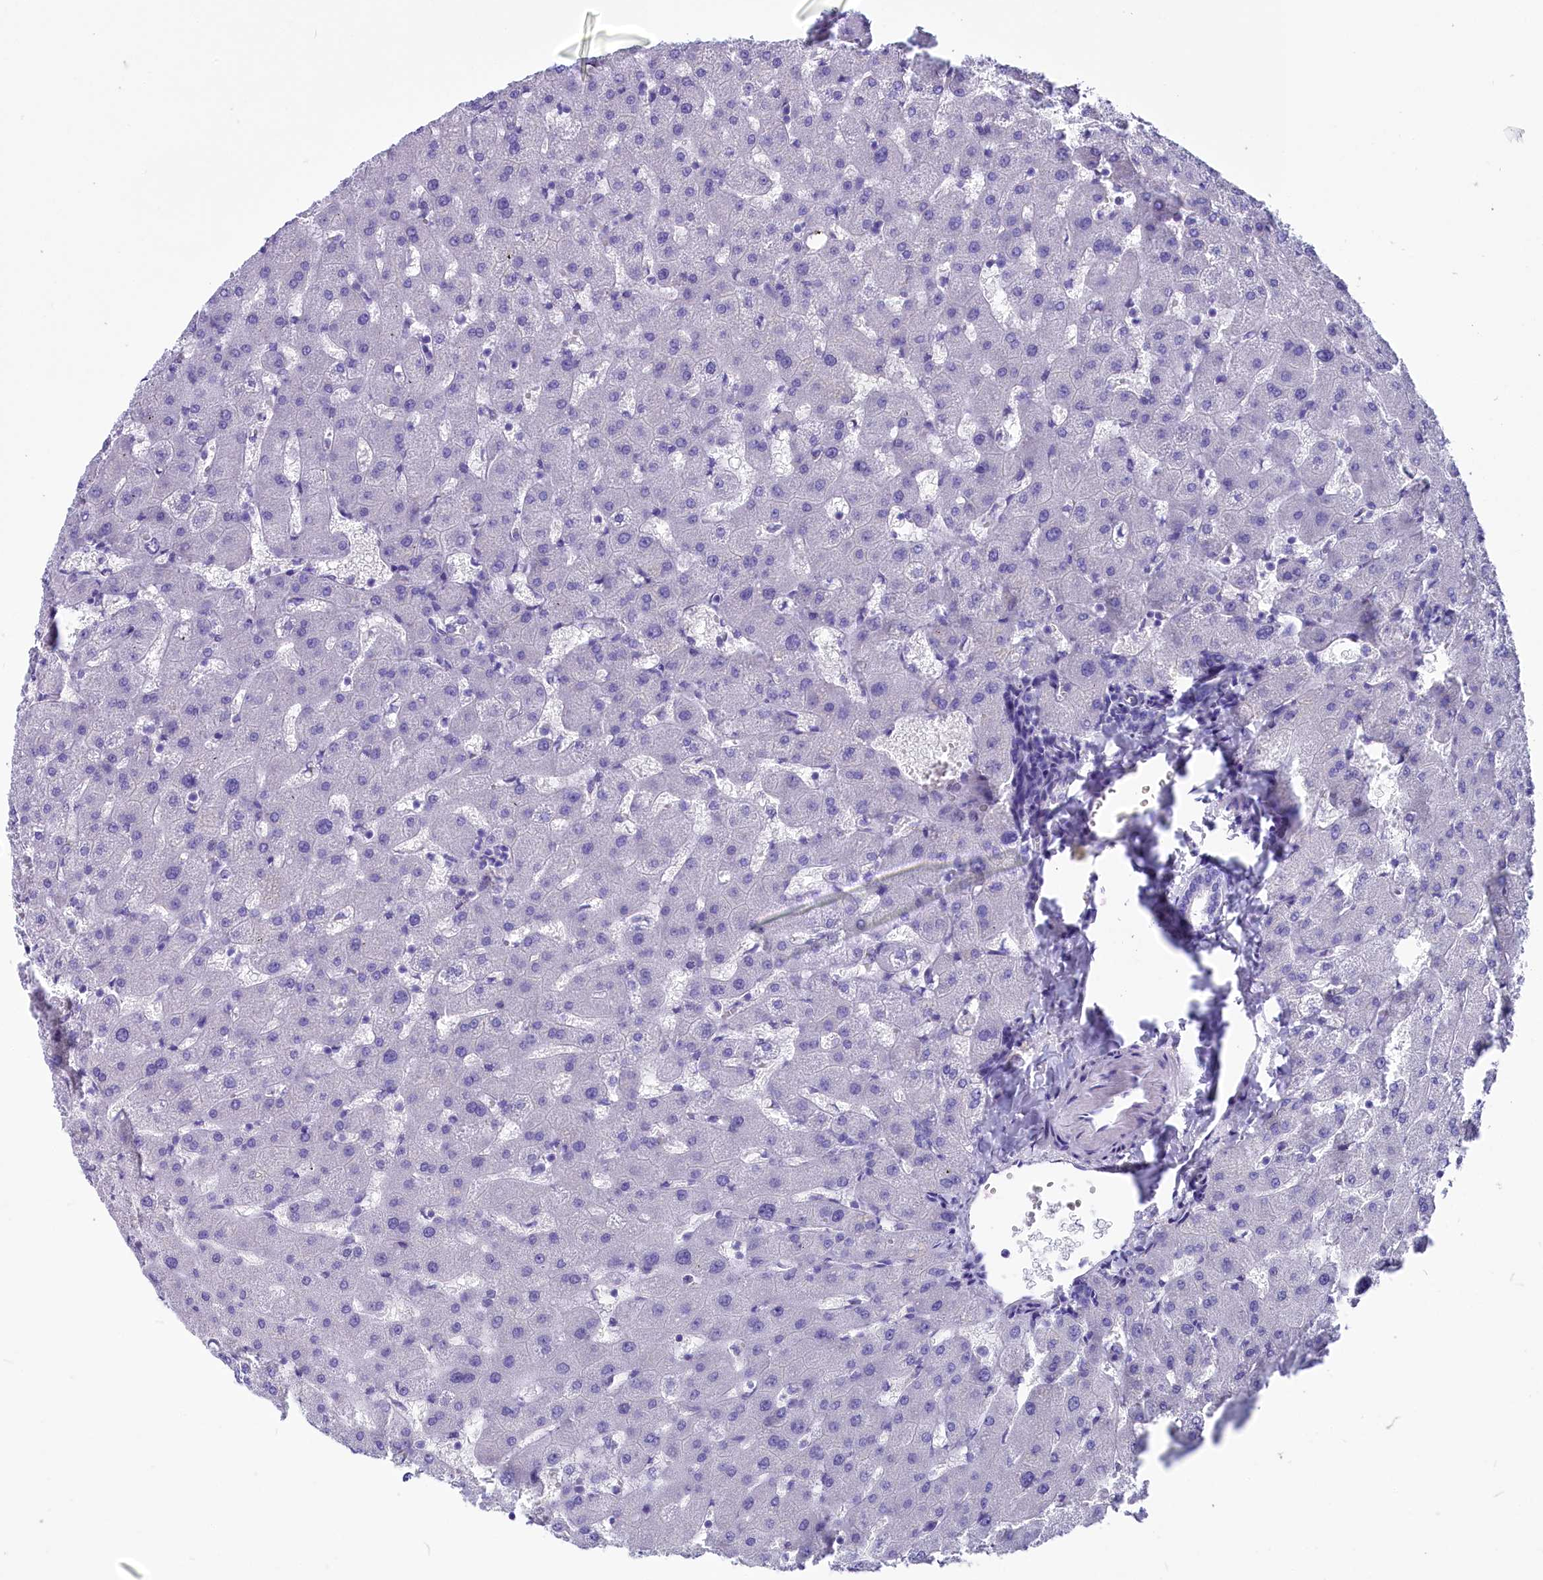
{"staining": {"intensity": "negative", "quantity": "none", "location": "none"}, "tissue": "liver", "cell_type": "Cholangiocytes", "image_type": "normal", "snomed": [{"axis": "morphology", "description": "Normal tissue, NOS"}, {"axis": "topography", "description": "Liver"}], "caption": "DAB immunohistochemical staining of normal liver reveals no significant positivity in cholangiocytes.", "gene": "AP3B2", "patient": {"sex": "female", "age": 63}}